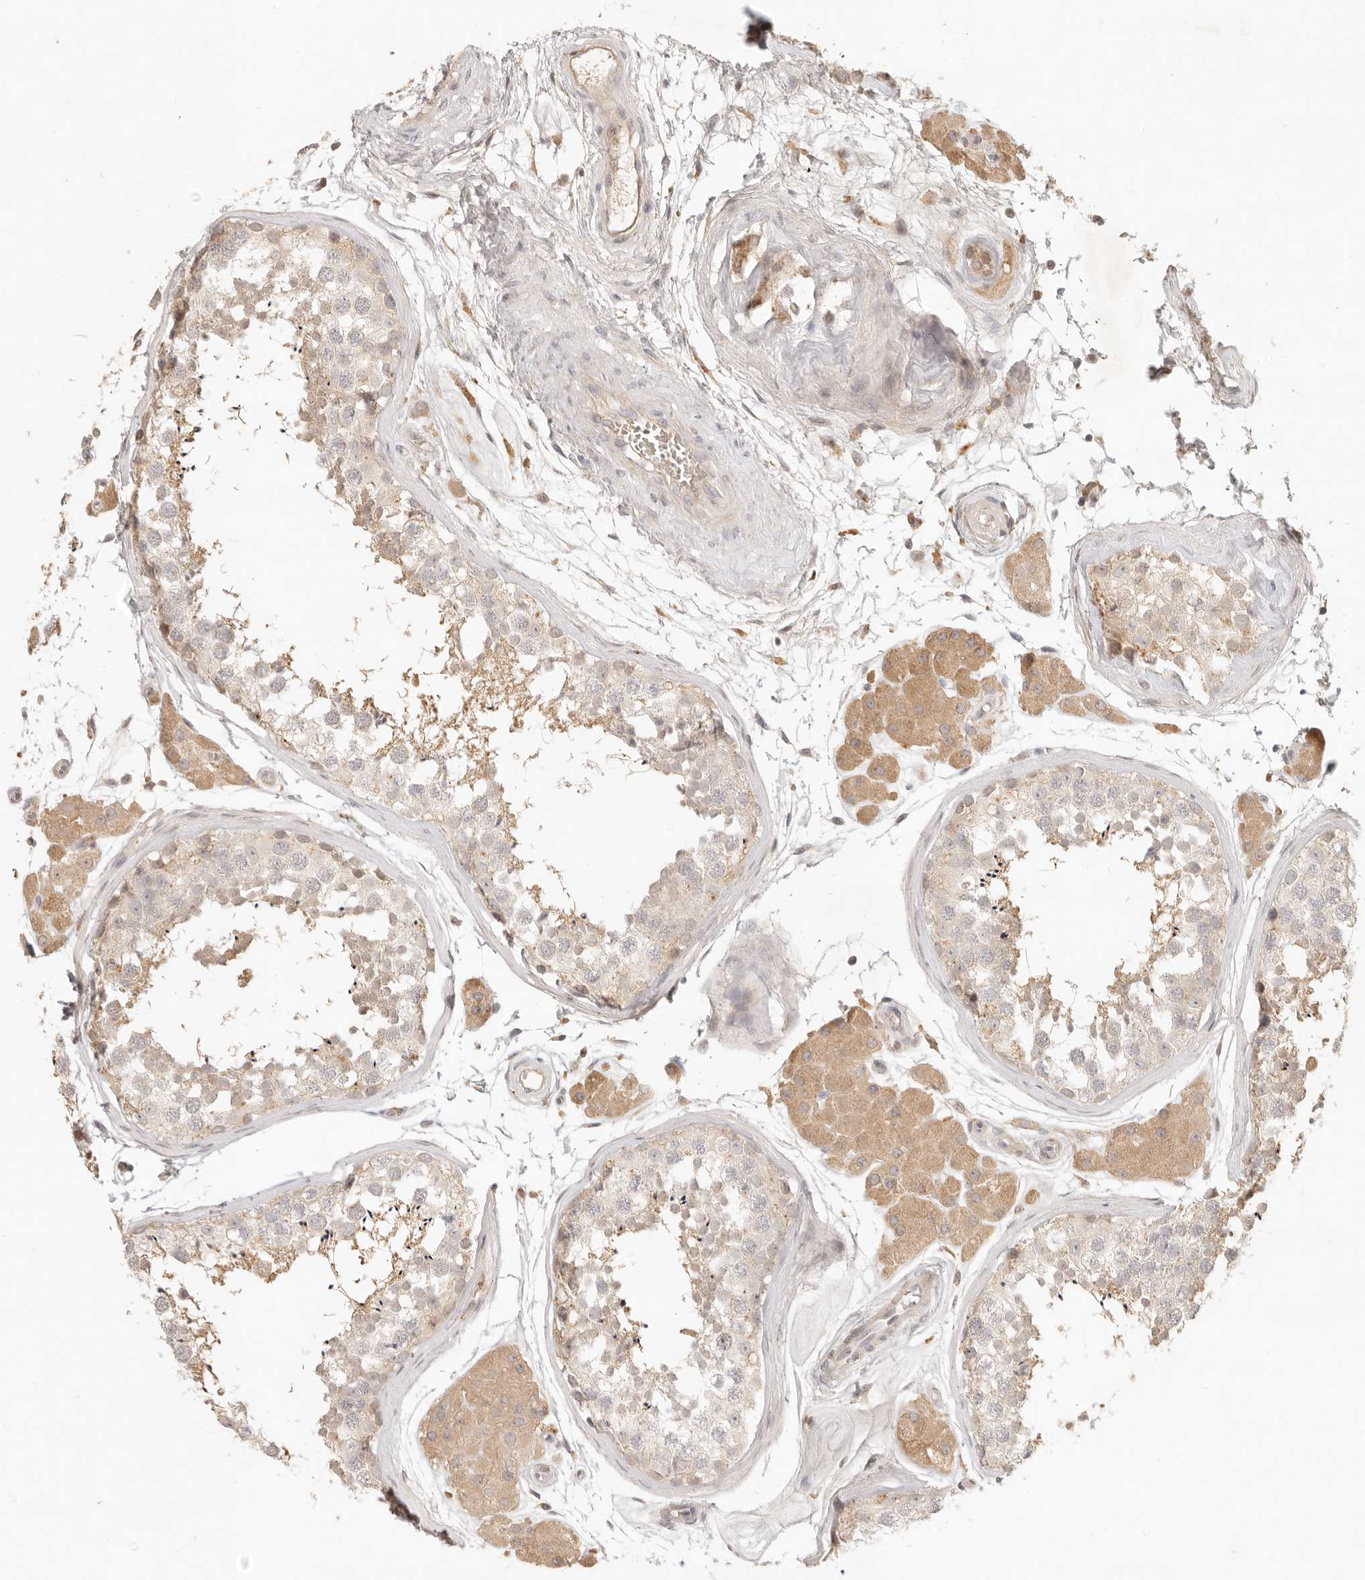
{"staining": {"intensity": "weak", "quantity": ">75%", "location": "cytoplasmic/membranous"}, "tissue": "testis", "cell_type": "Cells in seminiferous ducts", "image_type": "normal", "snomed": [{"axis": "morphology", "description": "Normal tissue, NOS"}, {"axis": "topography", "description": "Testis"}], "caption": "Benign testis shows weak cytoplasmic/membranous staining in approximately >75% of cells in seminiferous ducts, visualized by immunohistochemistry.", "gene": "UBXN11", "patient": {"sex": "male", "age": 56}}